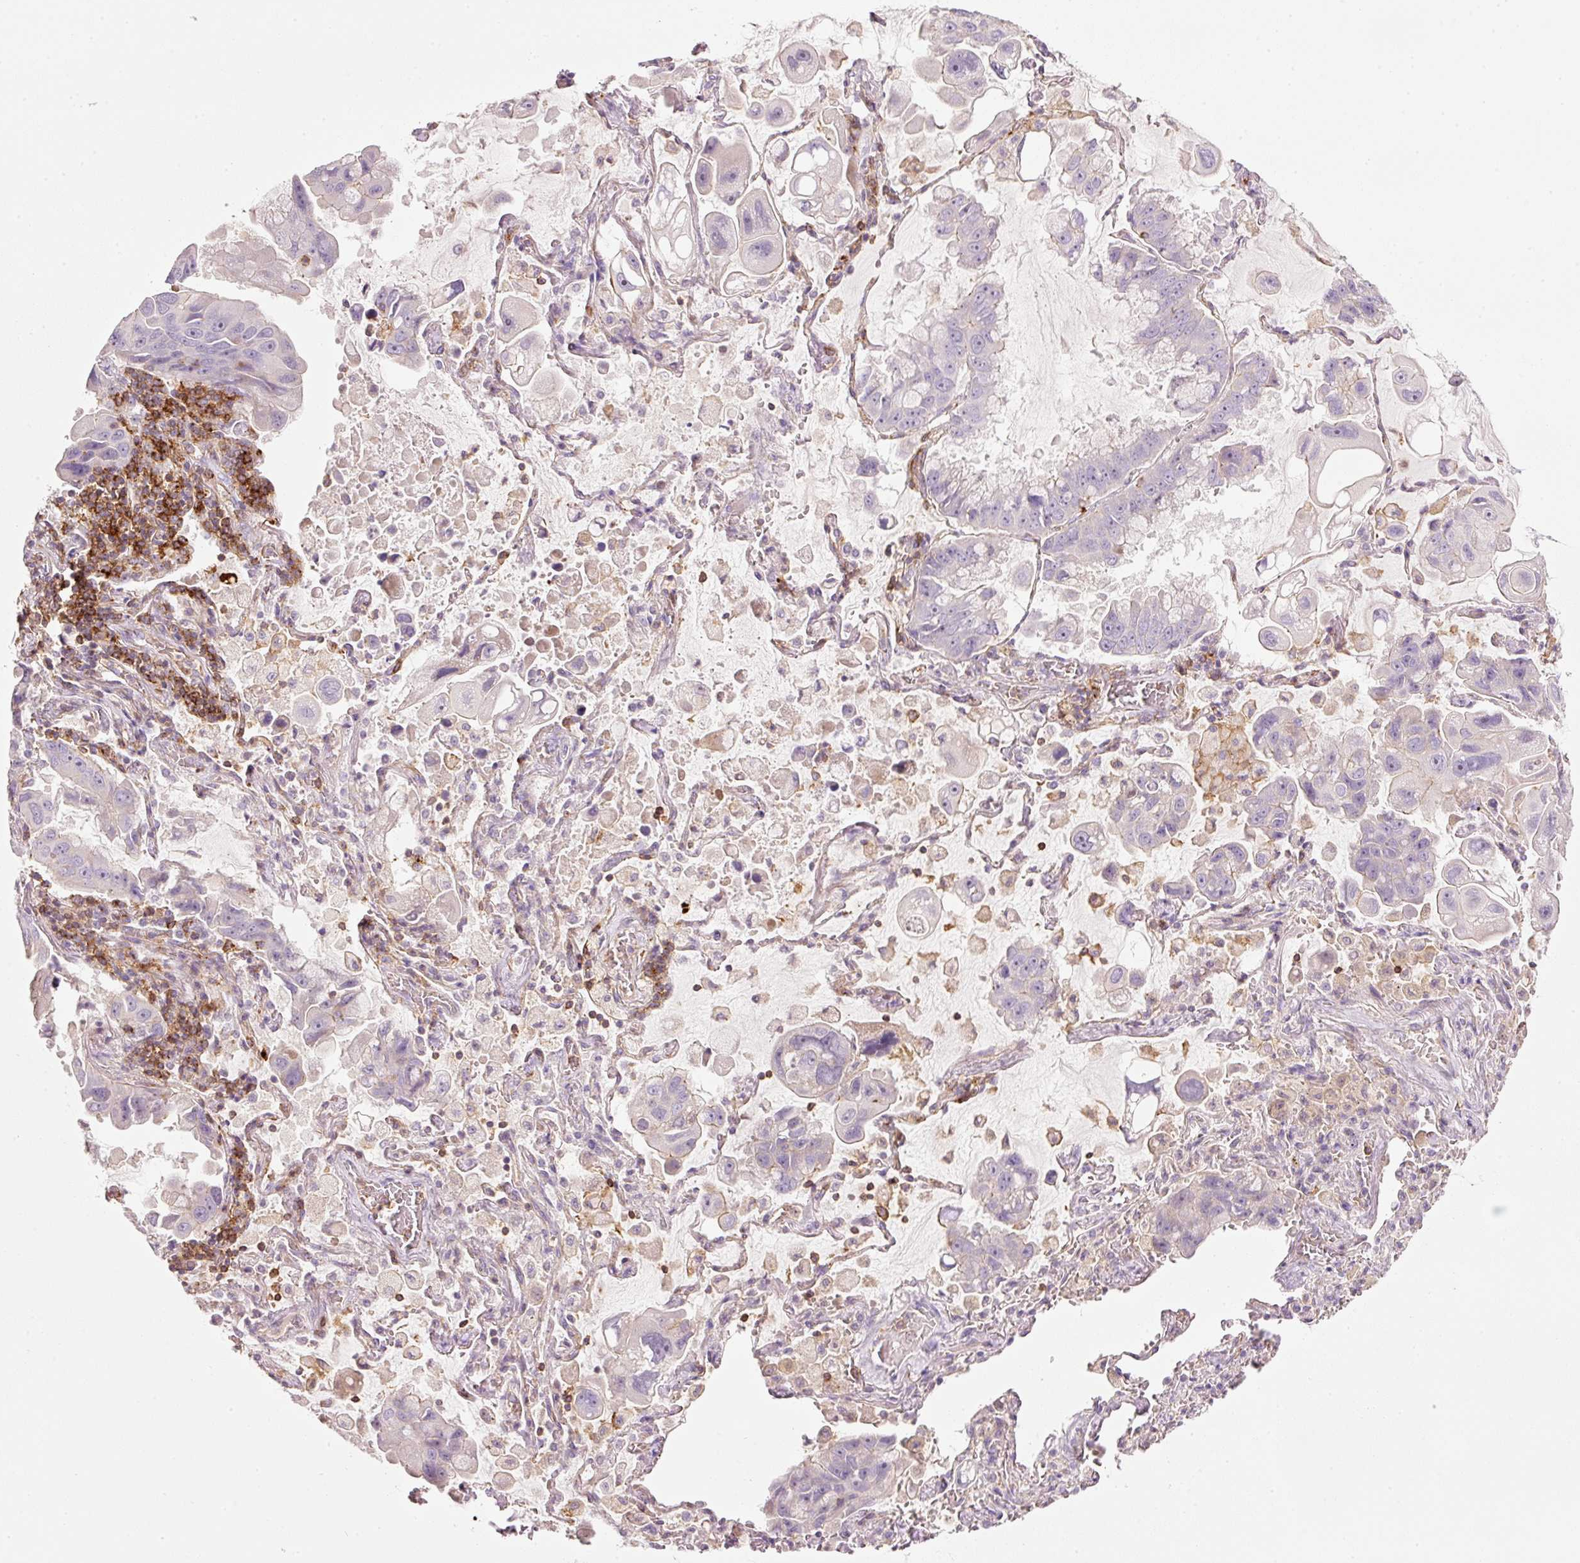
{"staining": {"intensity": "negative", "quantity": "none", "location": "none"}, "tissue": "lung cancer", "cell_type": "Tumor cells", "image_type": "cancer", "snomed": [{"axis": "morphology", "description": "Adenocarcinoma, NOS"}, {"axis": "topography", "description": "Lung"}], "caption": "An image of human lung cancer (adenocarcinoma) is negative for staining in tumor cells.", "gene": "SIPA1", "patient": {"sex": "male", "age": 64}}